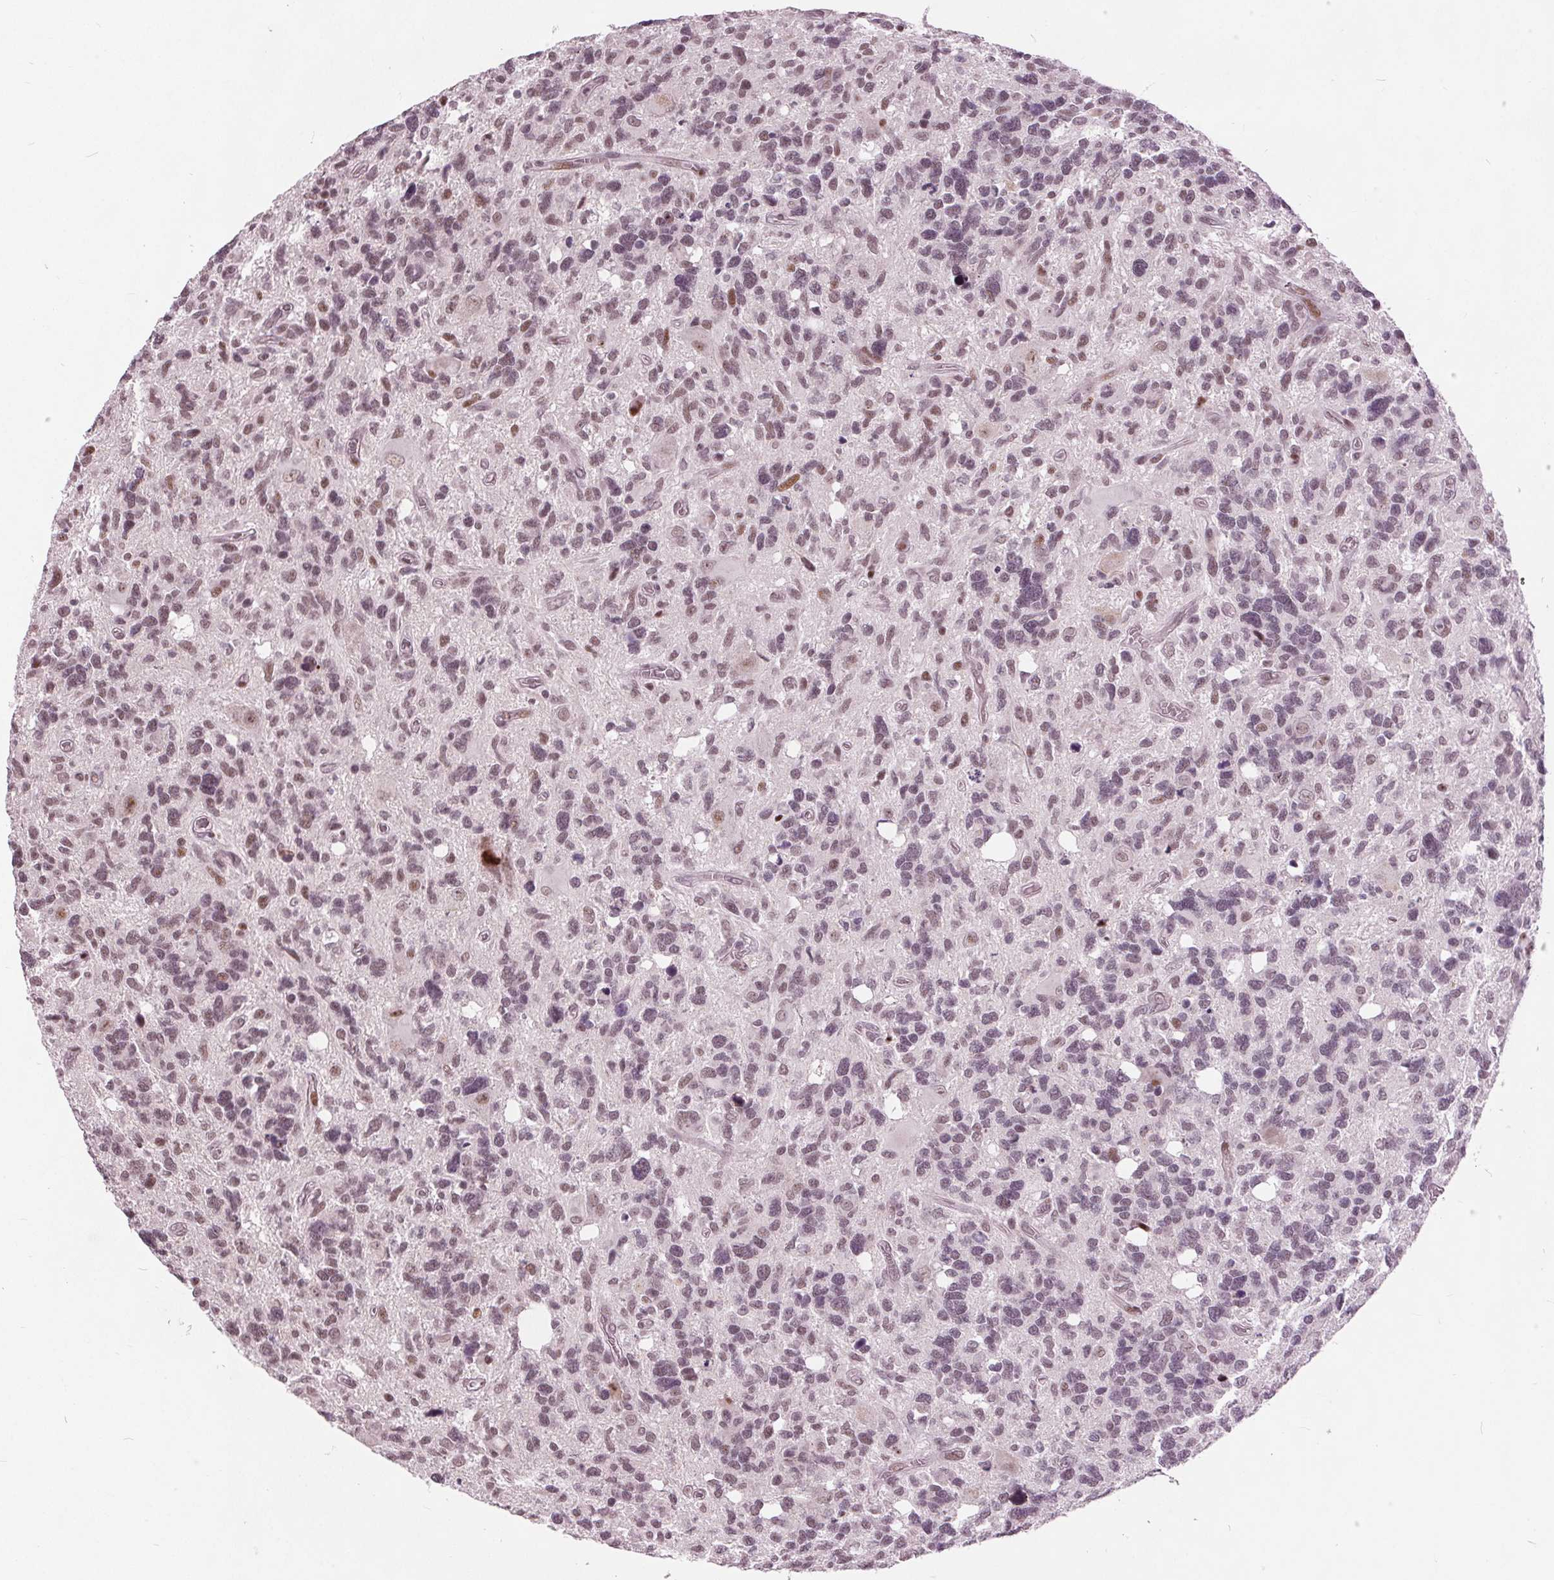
{"staining": {"intensity": "moderate", "quantity": ">75%", "location": "nuclear"}, "tissue": "glioma", "cell_type": "Tumor cells", "image_type": "cancer", "snomed": [{"axis": "morphology", "description": "Glioma, malignant, High grade"}, {"axis": "topography", "description": "Brain"}], "caption": "DAB (3,3'-diaminobenzidine) immunohistochemical staining of malignant high-grade glioma demonstrates moderate nuclear protein positivity in about >75% of tumor cells.", "gene": "TTC34", "patient": {"sex": "male", "age": 49}}